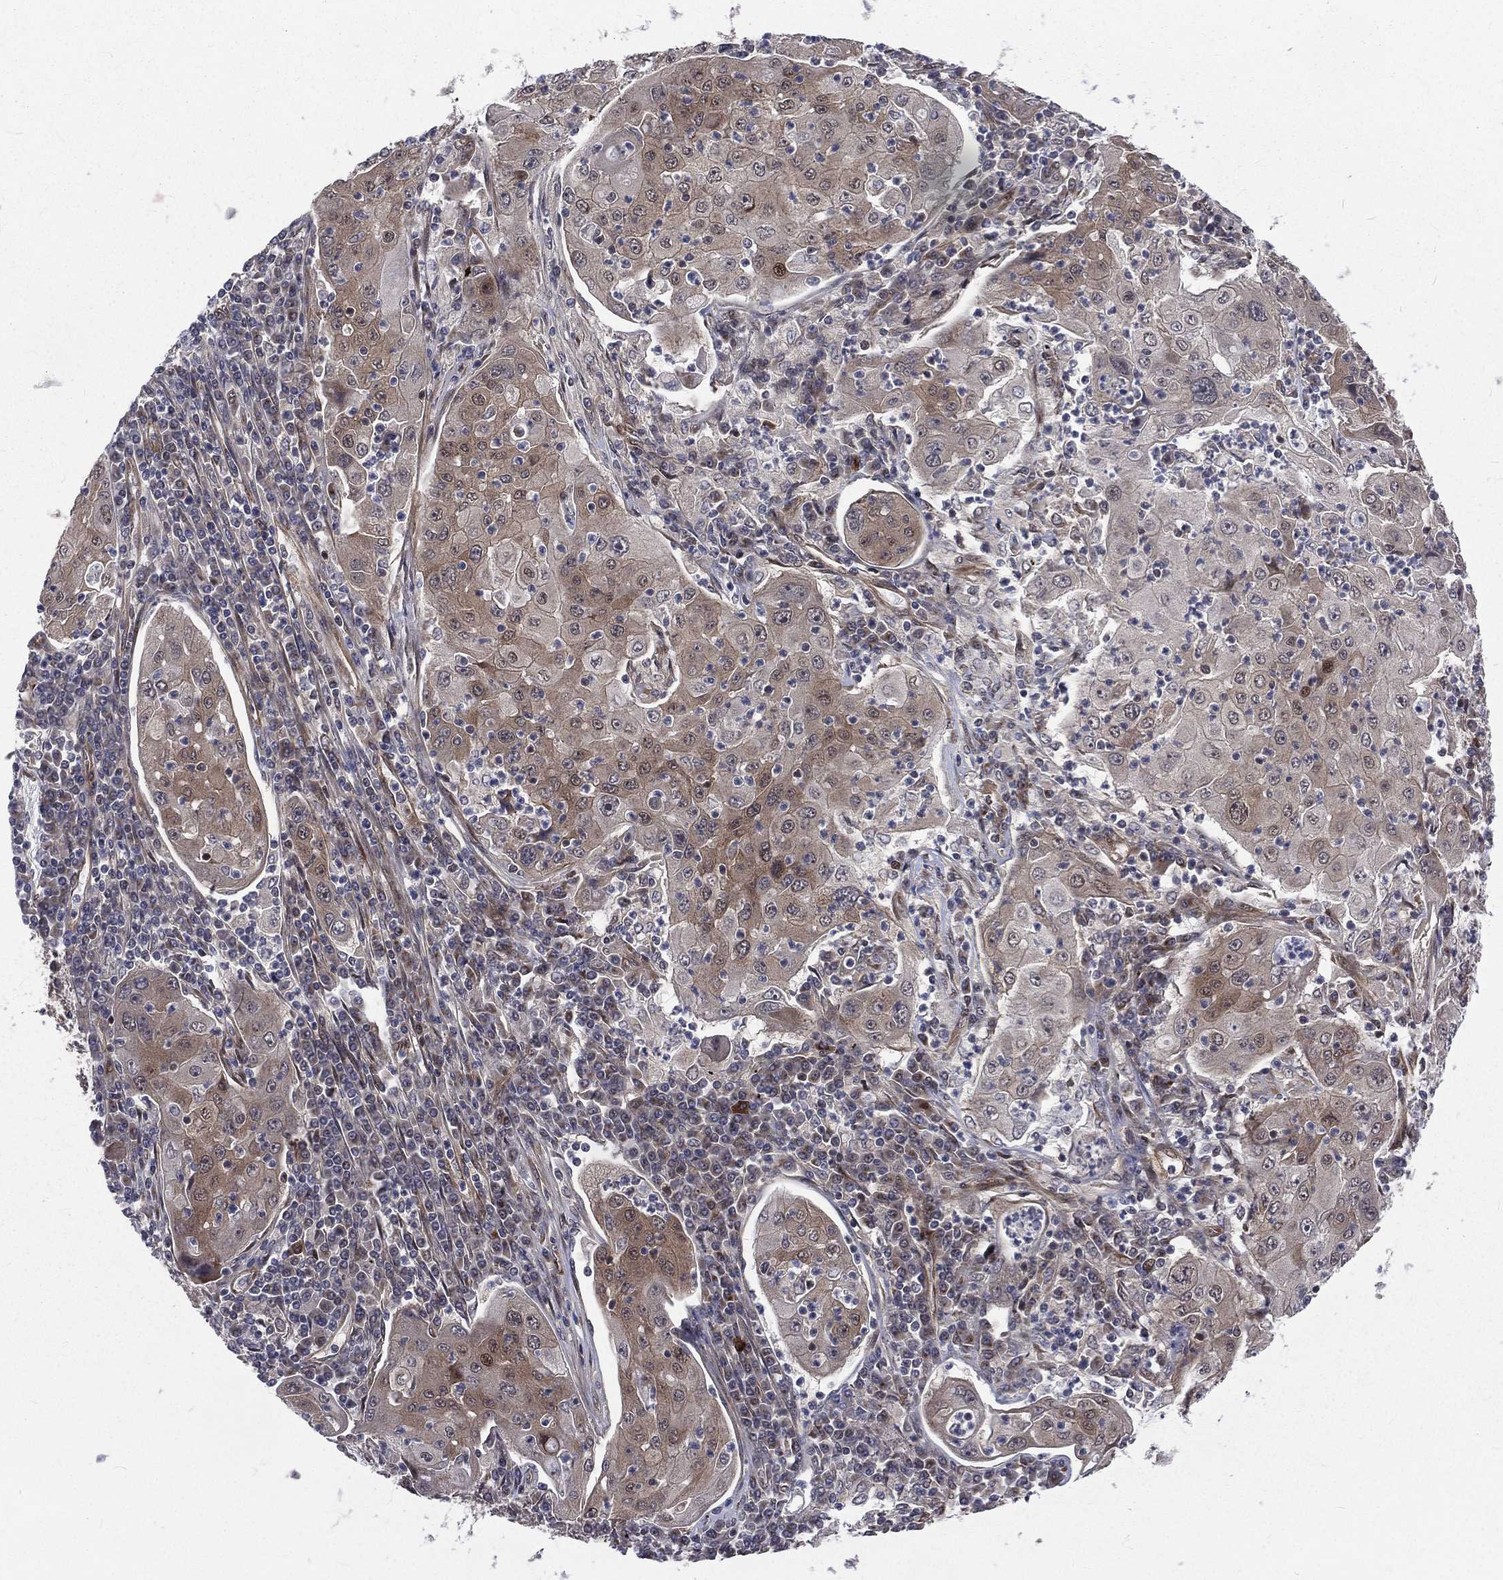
{"staining": {"intensity": "weak", "quantity": "25%-75%", "location": "cytoplasmic/membranous"}, "tissue": "lung cancer", "cell_type": "Tumor cells", "image_type": "cancer", "snomed": [{"axis": "morphology", "description": "Squamous cell carcinoma, NOS"}, {"axis": "topography", "description": "Lung"}], "caption": "Immunohistochemistry staining of lung cancer (squamous cell carcinoma), which shows low levels of weak cytoplasmic/membranous positivity in approximately 25%-75% of tumor cells indicating weak cytoplasmic/membranous protein staining. The staining was performed using DAB (brown) for protein detection and nuclei were counterstained in hematoxylin (blue).", "gene": "ARL3", "patient": {"sex": "female", "age": 59}}